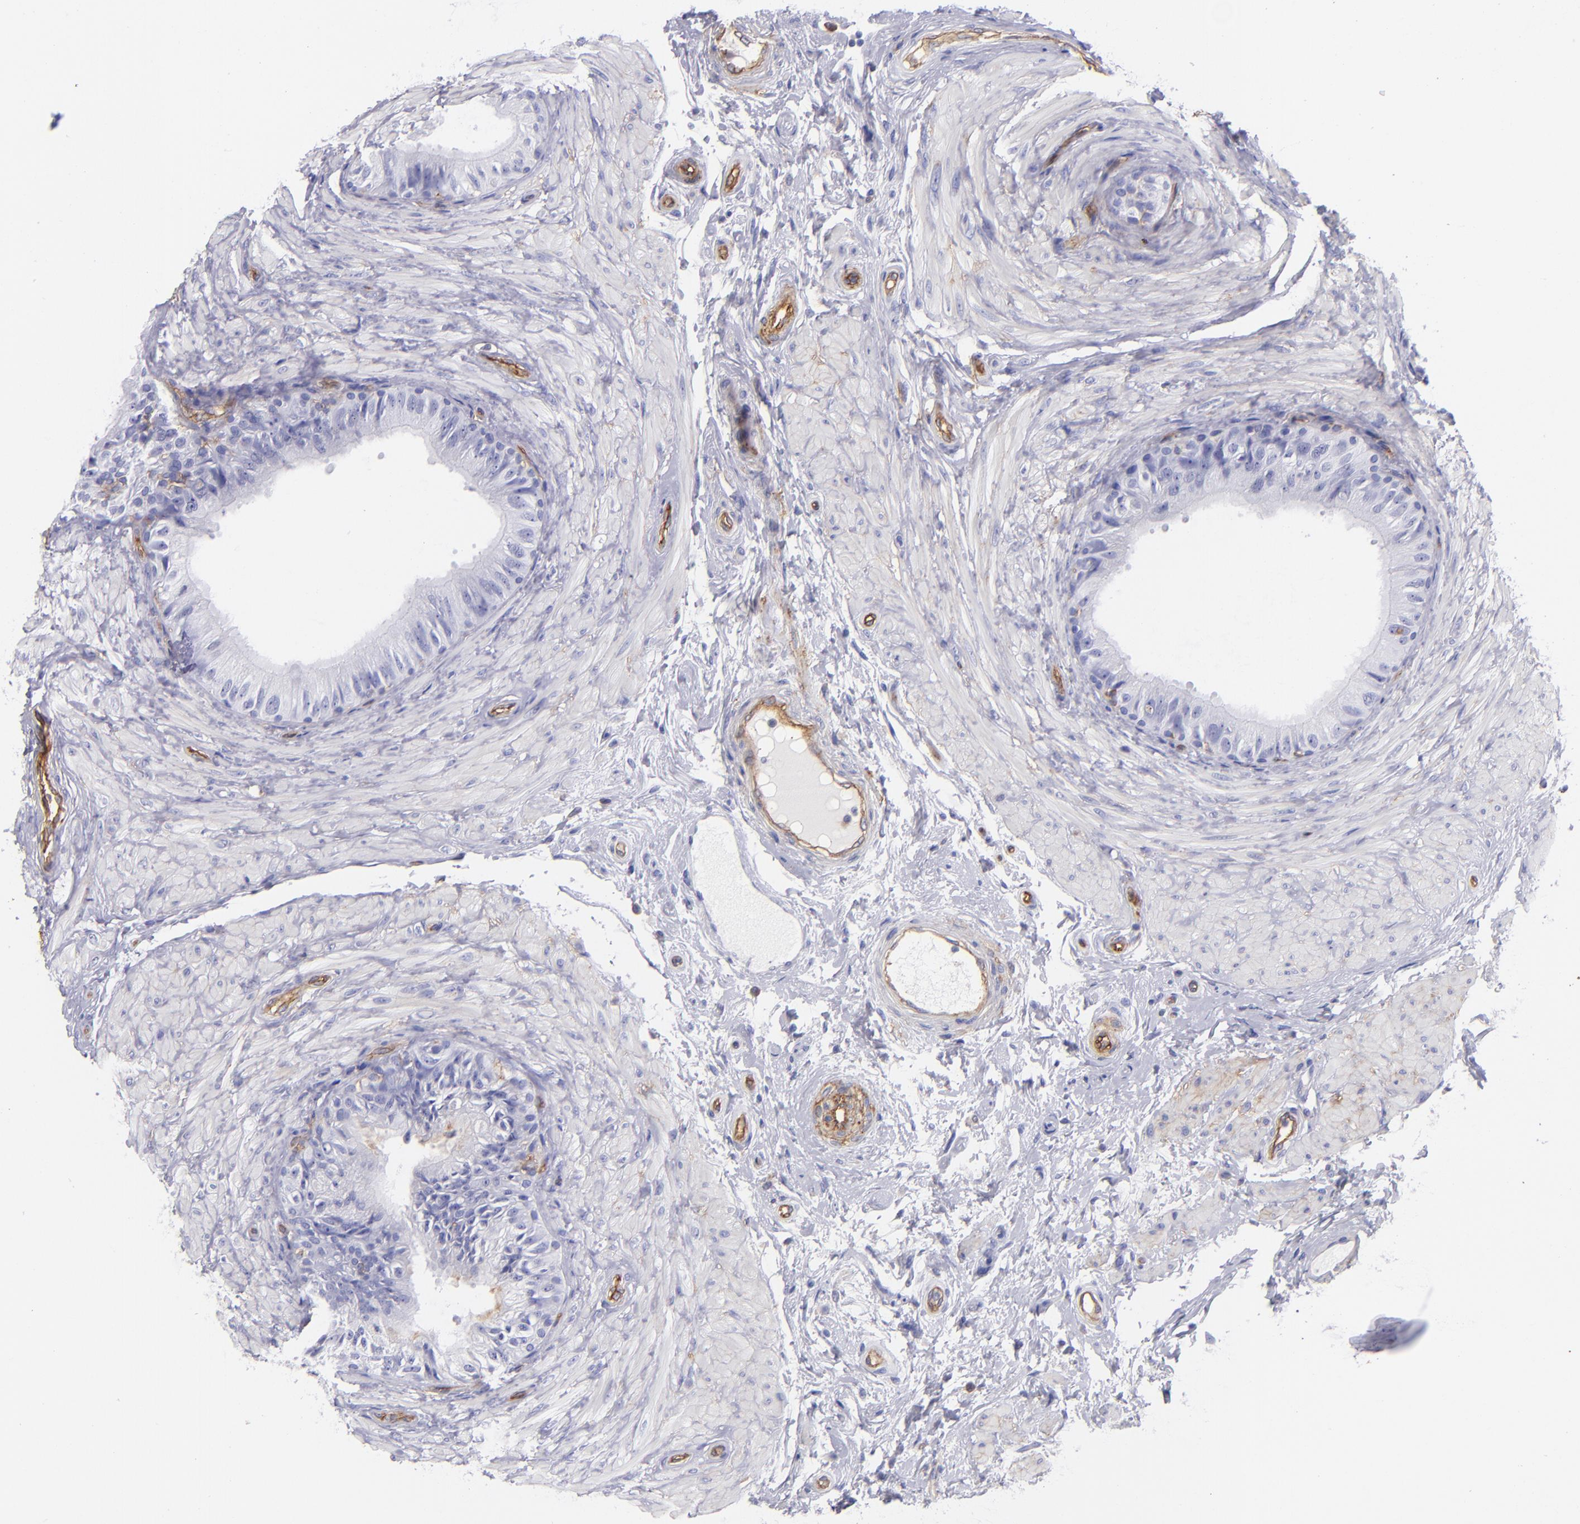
{"staining": {"intensity": "negative", "quantity": "none", "location": "none"}, "tissue": "epididymis", "cell_type": "Glandular cells", "image_type": "normal", "snomed": [{"axis": "morphology", "description": "Normal tissue, NOS"}, {"axis": "topography", "description": "Epididymis"}], "caption": "Immunohistochemical staining of normal epididymis demonstrates no significant expression in glandular cells. (DAB IHC with hematoxylin counter stain).", "gene": "ENTPD1", "patient": {"sex": "male", "age": 68}}